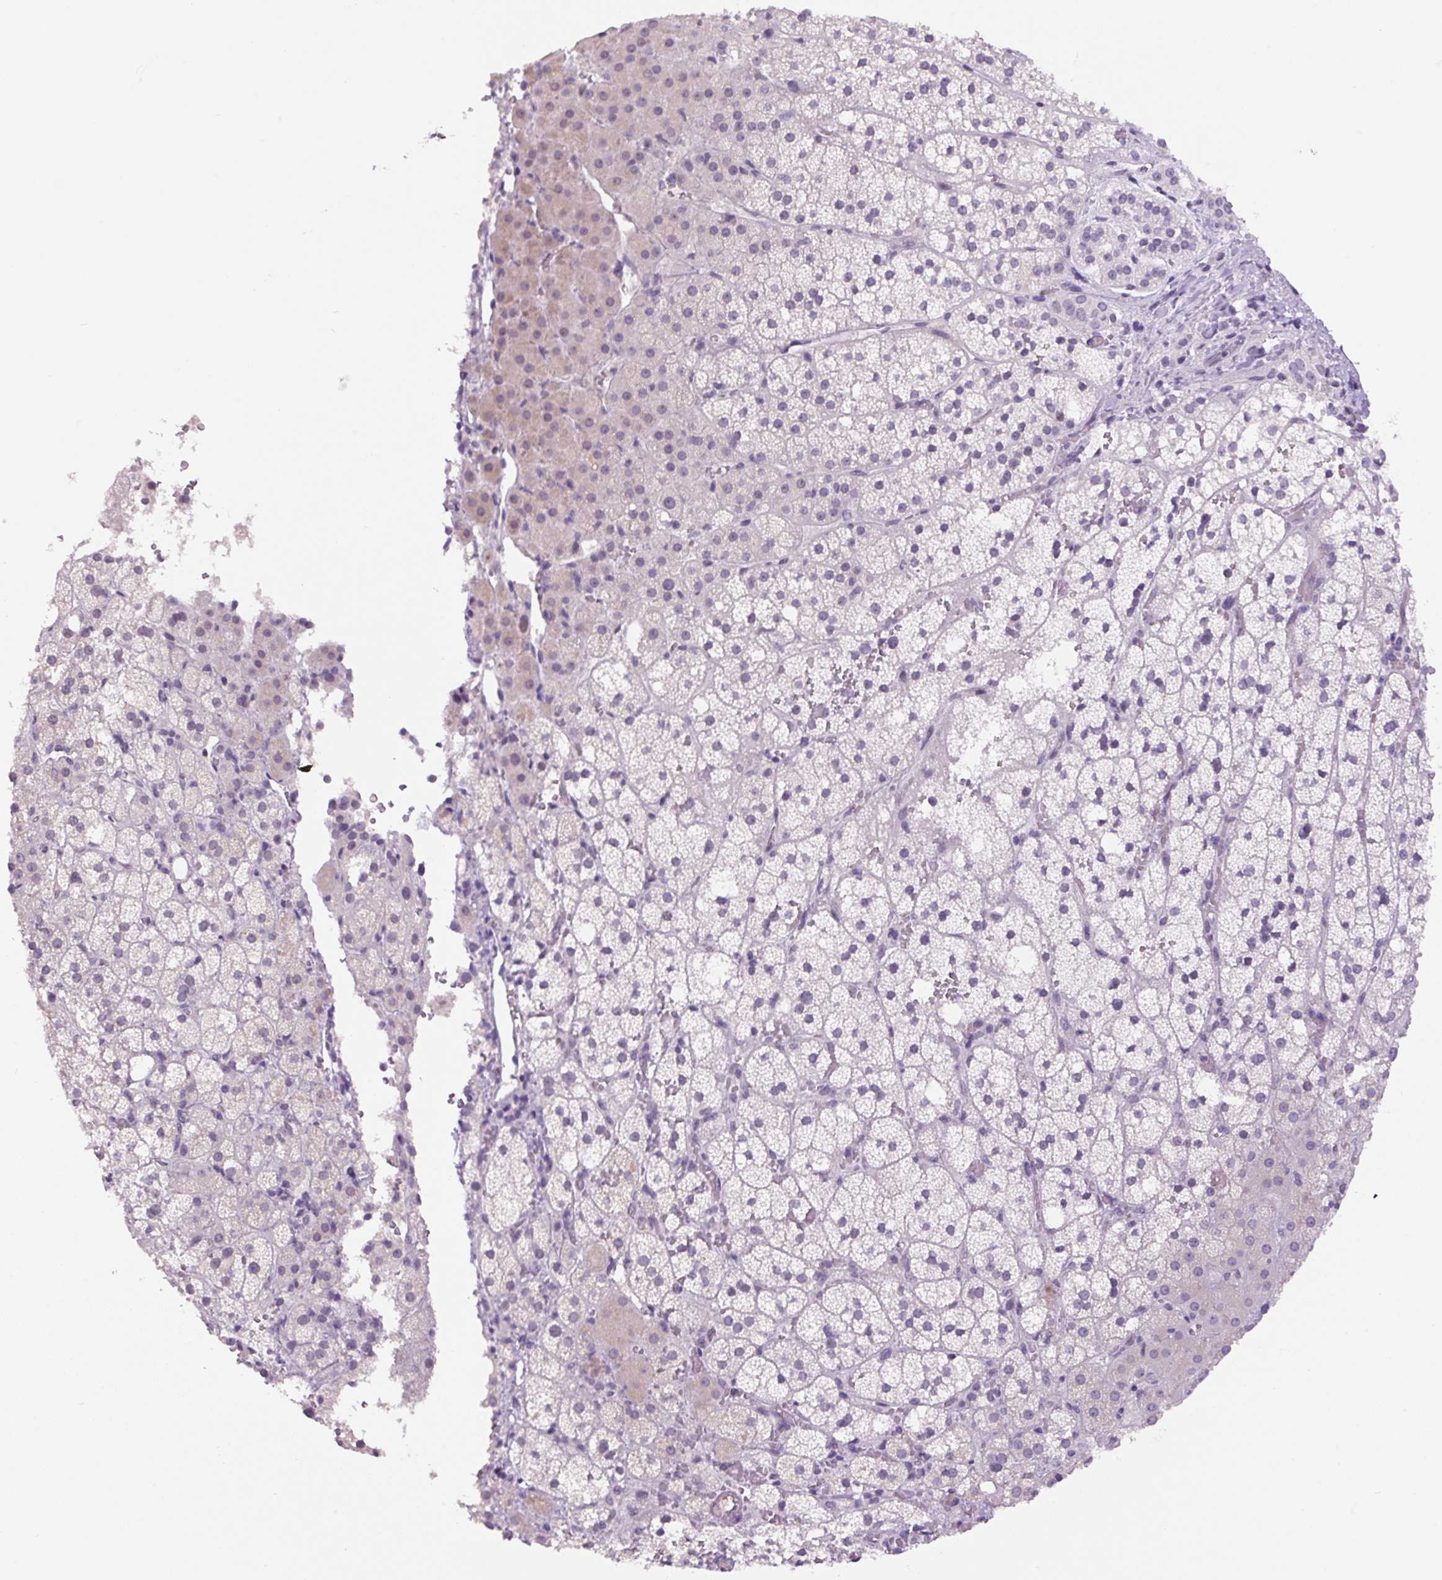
{"staining": {"intensity": "weak", "quantity": "<25%", "location": "cytoplasmic/membranous"}, "tissue": "adrenal gland", "cell_type": "Glandular cells", "image_type": "normal", "snomed": [{"axis": "morphology", "description": "Normal tissue, NOS"}, {"axis": "topography", "description": "Adrenal gland"}], "caption": "Immunohistochemistry micrograph of normal adrenal gland stained for a protein (brown), which displays no staining in glandular cells.", "gene": "RYBP", "patient": {"sex": "male", "age": 53}}